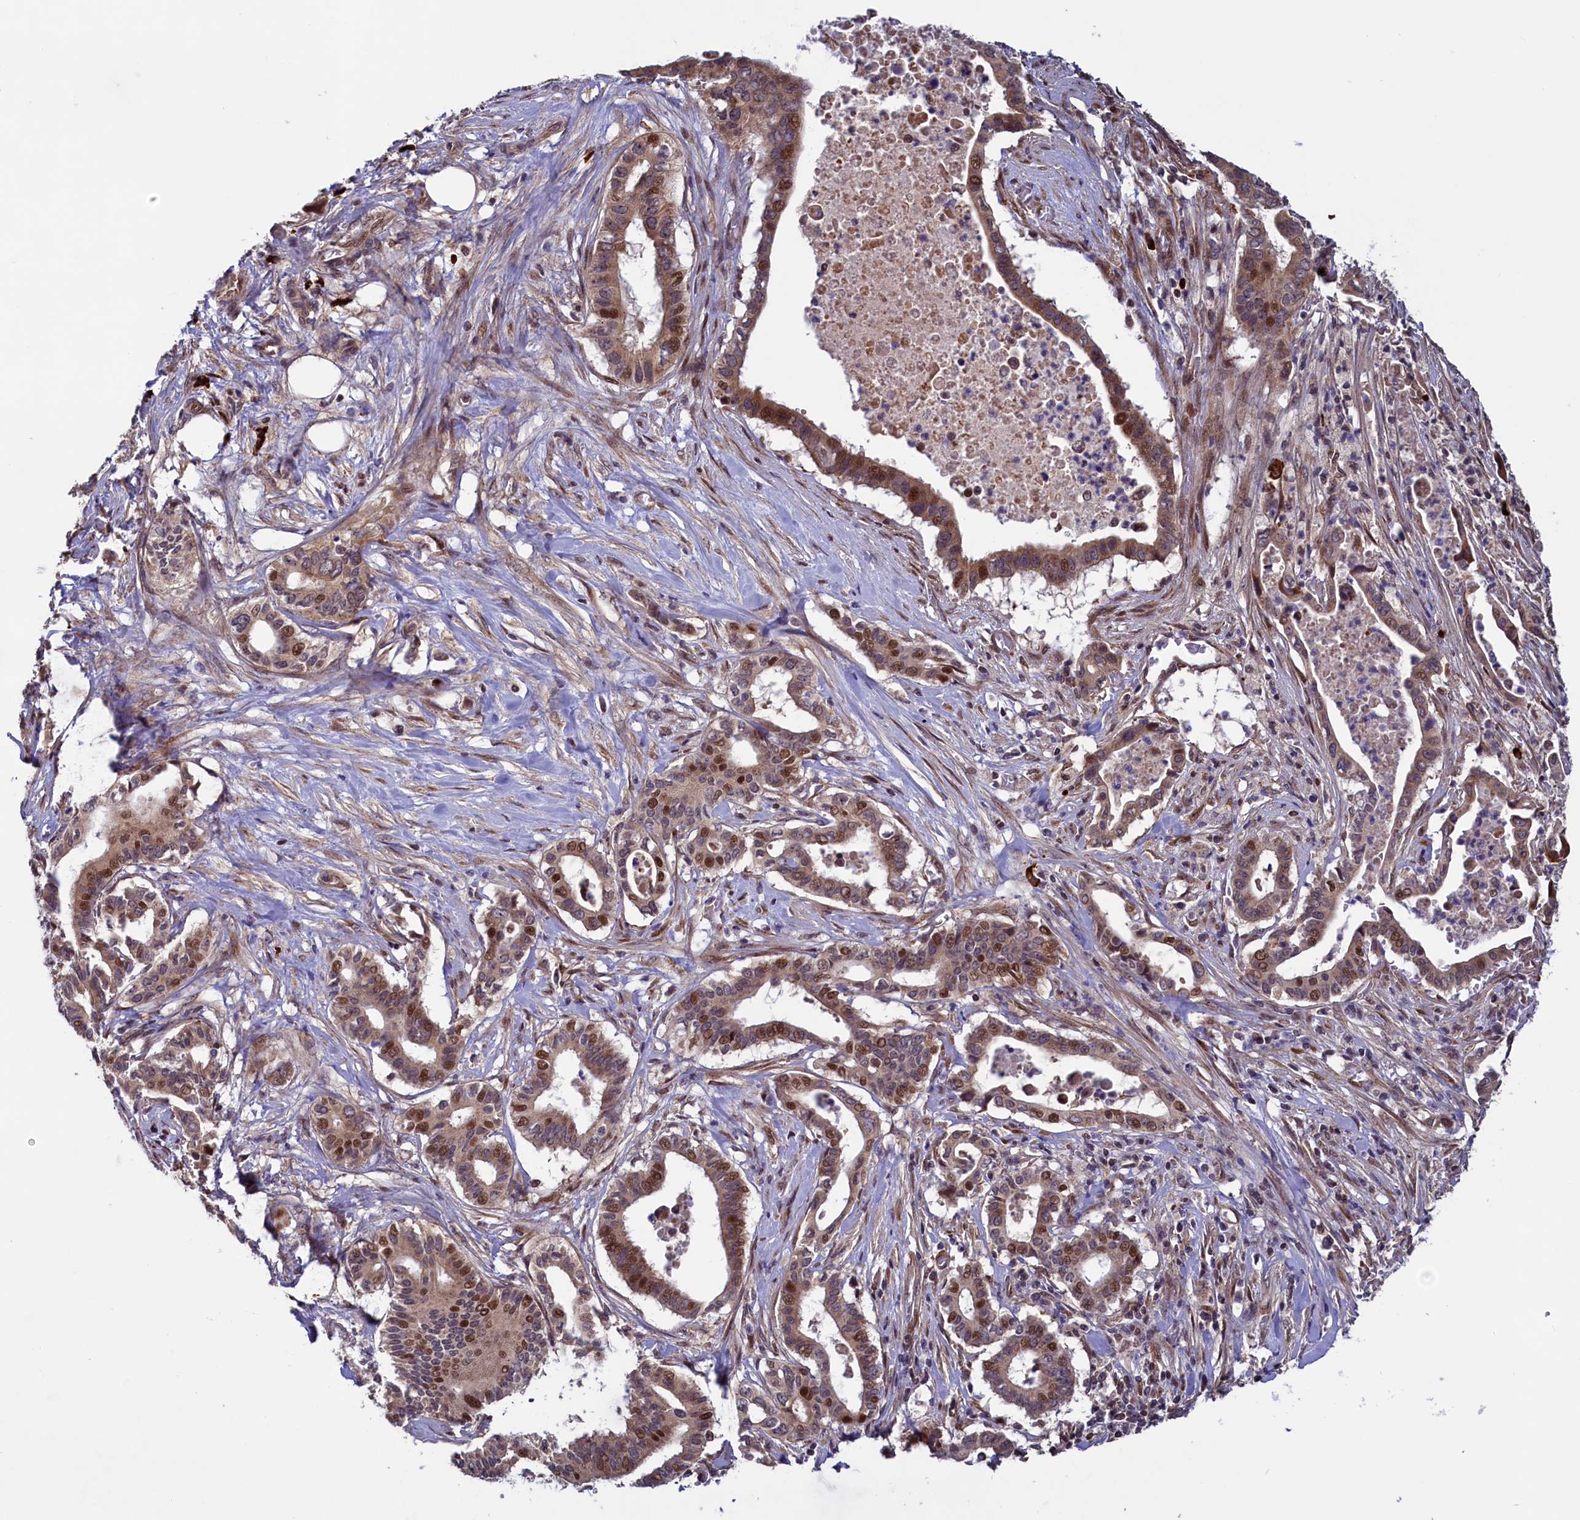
{"staining": {"intensity": "moderate", "quantity": ">75%", "location": "cytoplasmic/membranous,nuclear"}, "tissue": "pancreatic cancer", "cell_type": "Tumor cells", "image_type": "cancer", "snomed": [{"axis": "morphology", "description": "Adenocarcinoma, NOS"}, {"axis": "topography", "description": "Pancreas"}], "caption": "Protein expression analysis of pancreatic cancer demonstrates moderate cytoplasmic/membranous and nuclear positivity in about >75% of tumor cells.", "gene": "RBFA", "patient": {"sex": "female", "age": 77}}